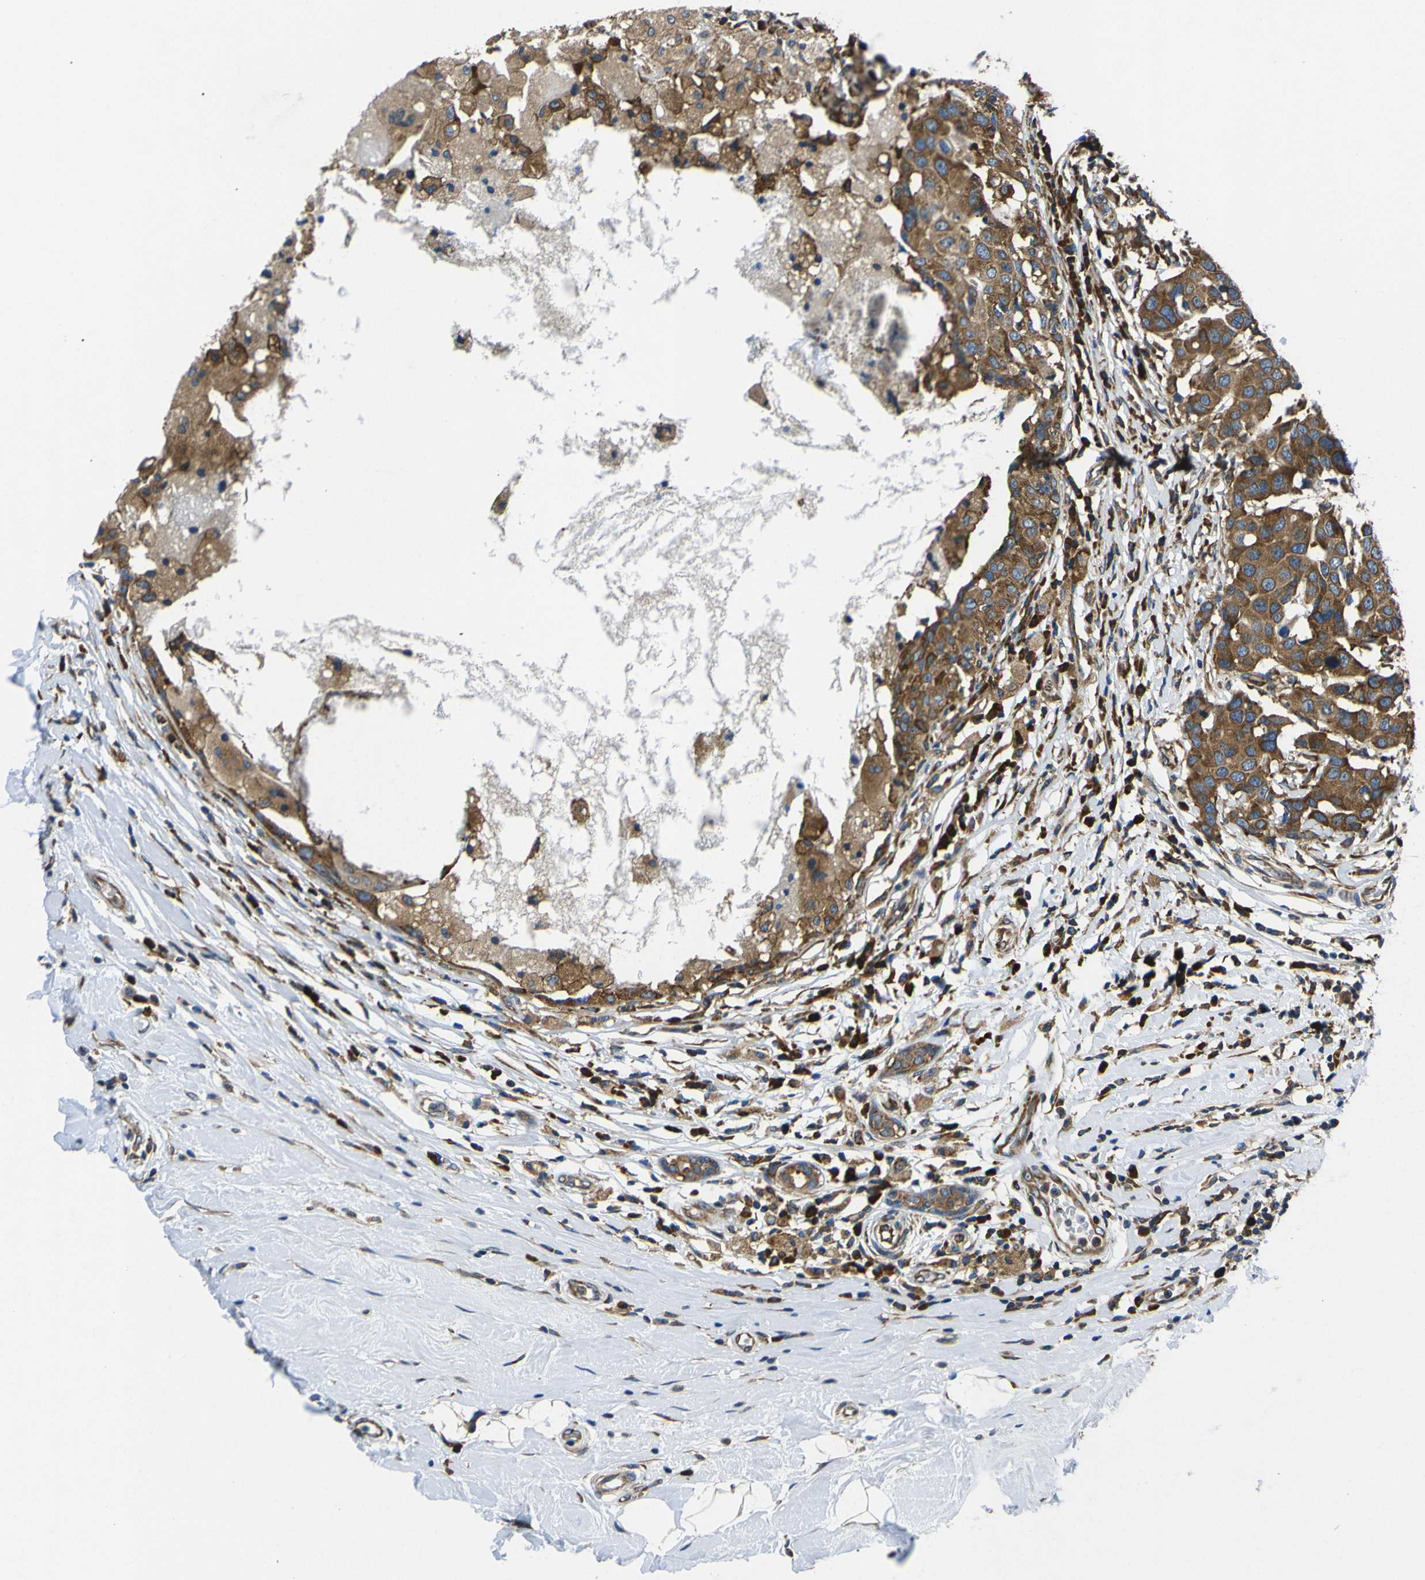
{"staining": {"intensity": "moderate", "quantity": ">75%", "location": "cytoplasmic/membranous"}, "tissue": "breast cancer", "cell_type": "Tumor cells", "image_type": "cancer", "snomed": [{"axis": "morphology", "description": "Duct carcinoma"}, {"axis": "topography", "description": "Breast"}], "caption": "The histopathology image reveals immunohistochemical staining of breast intraductal carcinoma. There is moderate cytoplasmic/membranous staining is appreciated in about >75% of tumor cells.", "gene": "RPSA", "patient": {"sex": "female", "age": 27}}